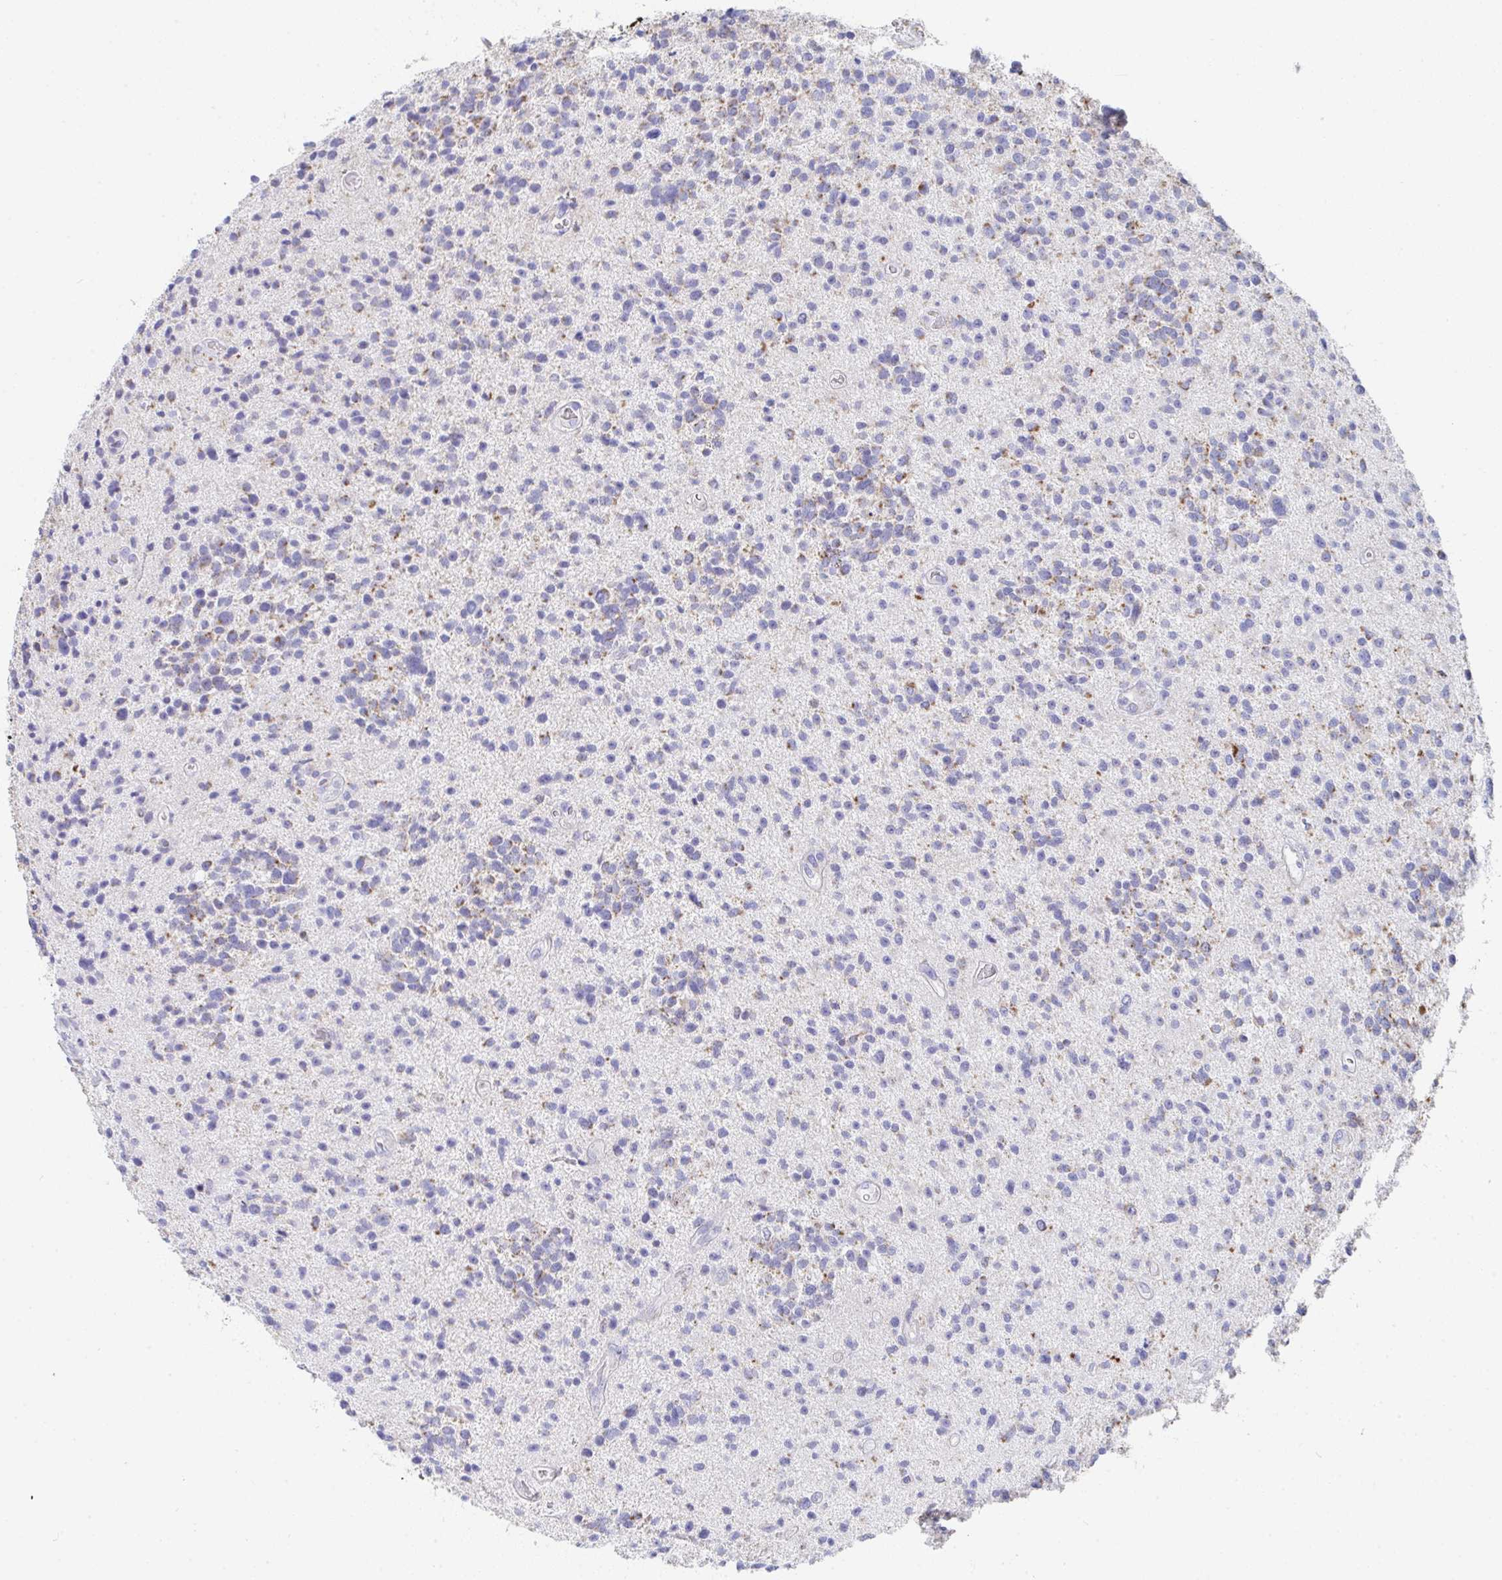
{"staining": {"intensity": "weak", "quantity": "25%-75%", "location": "cytoplasmic/membranous"}, "tissue": "glioma", "cell_type": "Tumor cells", "image_type": "cancer", "snomed": [{"axis": "morphology", "description": "Glioma, malignant, High grade"}, {"axis": "topography", "description": "Brain"}], "caption": "An image of malignant high-grade glioma stained for a protein demonstrates weak cytoplasmic/membranous brown staining in tumor cells.", "gene": "AIFM1", "patient": {"sex": "male", "age": 29}}